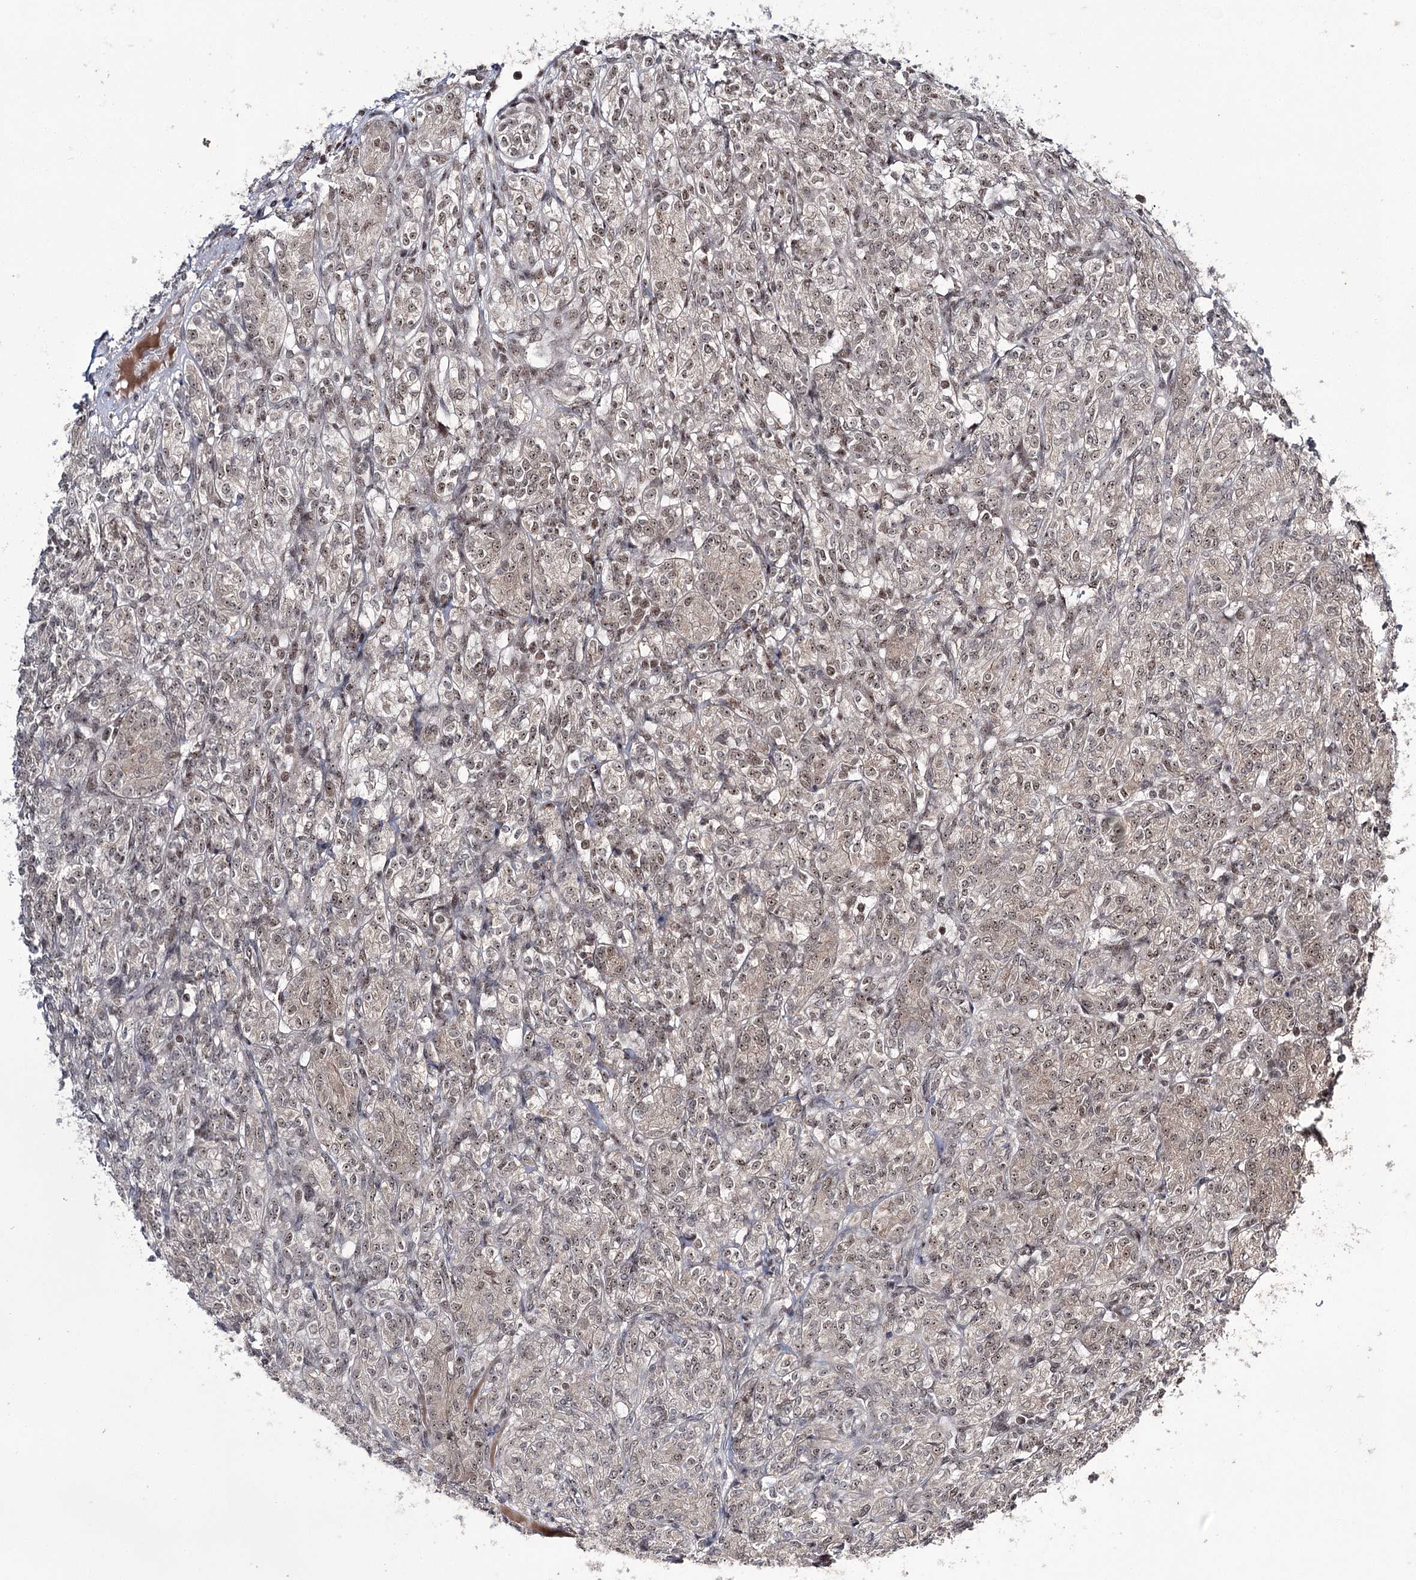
{"staining": {"intensity": "weak", "quantity": ">75%", "location": "cytoplasmic/membranous,nuclear"}, "tissue": "renal cancer", "cell_type": "Tumor cells", "image_type": "cancer", "snomed": [{"axis": "morphology", "description": "Adenocarcinoma, NOS"}, {"axis": "topography", "description": "Kidney"}], "caption": "This is an image of immunohistochemistry staining of renal adenocarcinoma, which shows weak staining in the cytoplasmic/membranous and nuclear of tumor cells.", "gene": "ERCC3", "patient": {"sex": "male", "age": 77}}